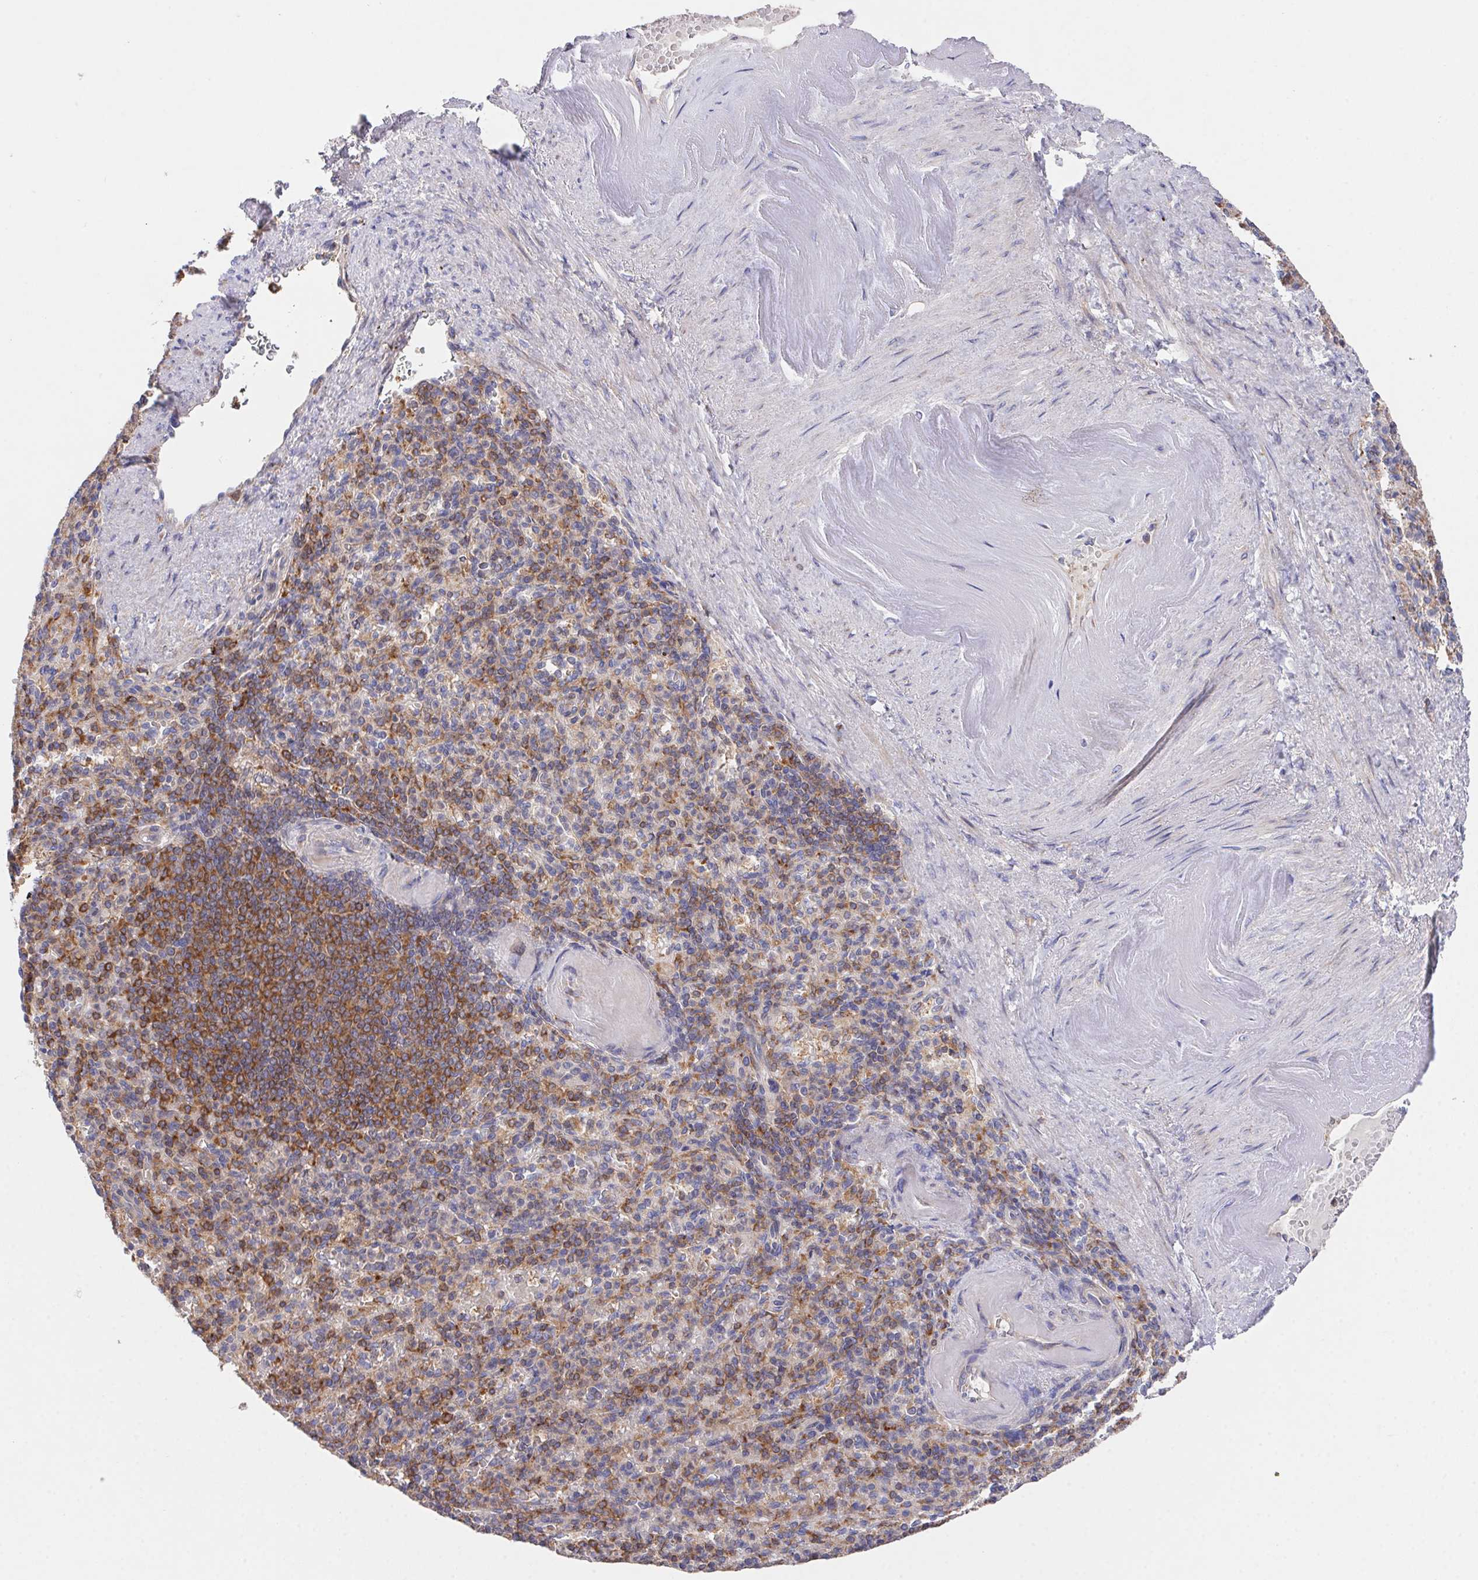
{"staining": {"intensity": "moderate", "quantity": "25%-75%", "location": "cytoplasmic/membranous"}, "tissue": "spleen", "cell_type": "Cells in red pulp", "image_type": "normal", "snomed": [{"axis": "morphology", "description": "Normal tissue, NOS"}, {"axis": "topography", "description": "Spleen"}], "caption": "Moderate cytoplasmic/membranous staining is present in approximately 25%-75% of cells in red pulp in normal spleen.", "gene": "FAM241A", "patient": {"sex": "female", "age": 74}}